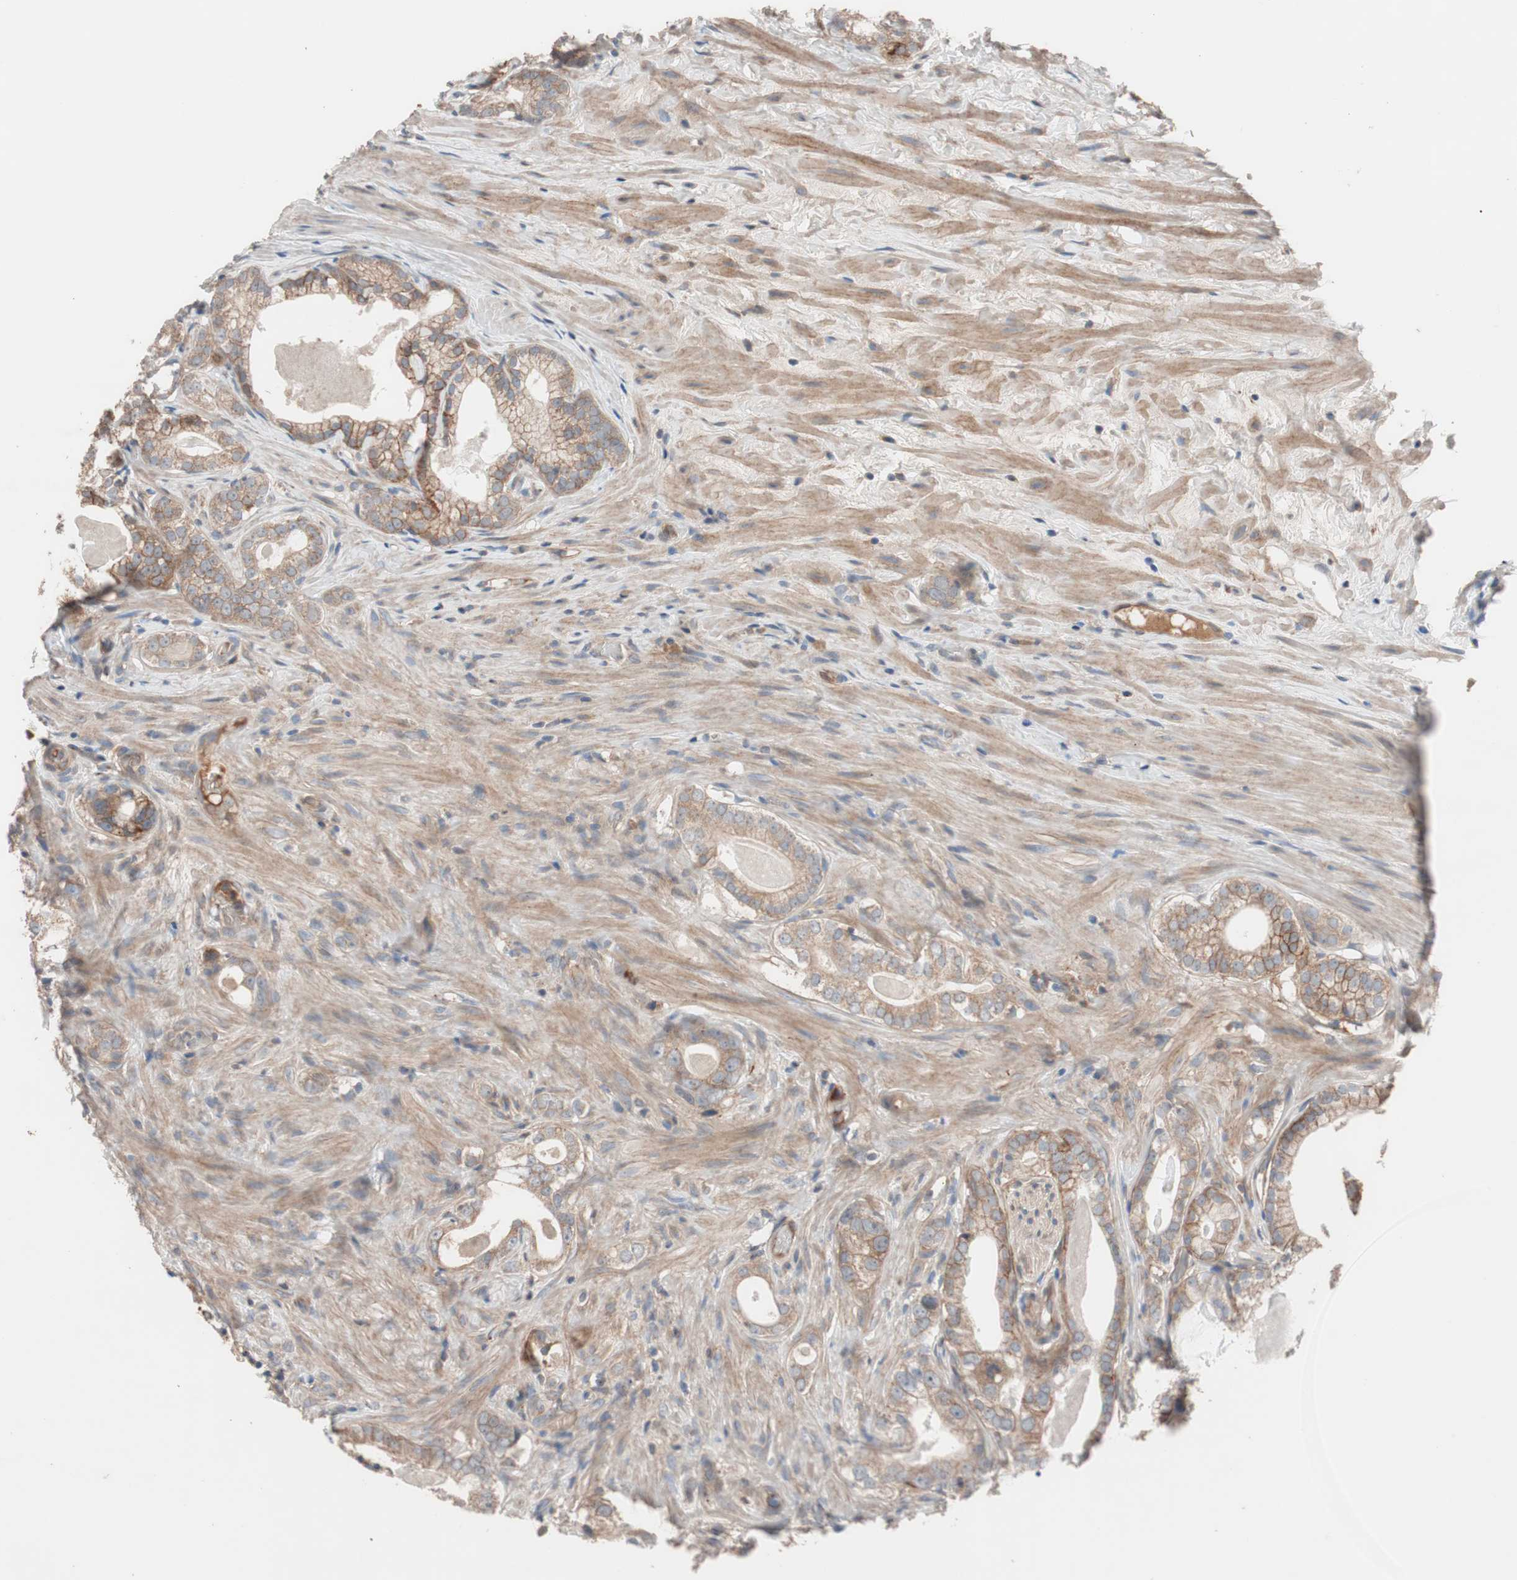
{"staining": {"intensity": "moderate", "quantity": ">75%", "location": "cytoplasmic/membranous"}, "tissue": "prostate cancer", "cell_type": "Tumor cells", "image_type": "cancer", "snomed": [{"axis": "morphology", "description": "Adenocarcinoma, Low grade"}, {"axis": "topography", "description": "Prostate"}], "caption": "Low-grade adenocarcinoma (prostate) tissue demonstrates moderate cytoplasmic/membranous expression in about >75% of tumor cells, visualized by immunohistochemistry.", "gene": "SDC4", "patient": {"sex": "male", "age": 59}}